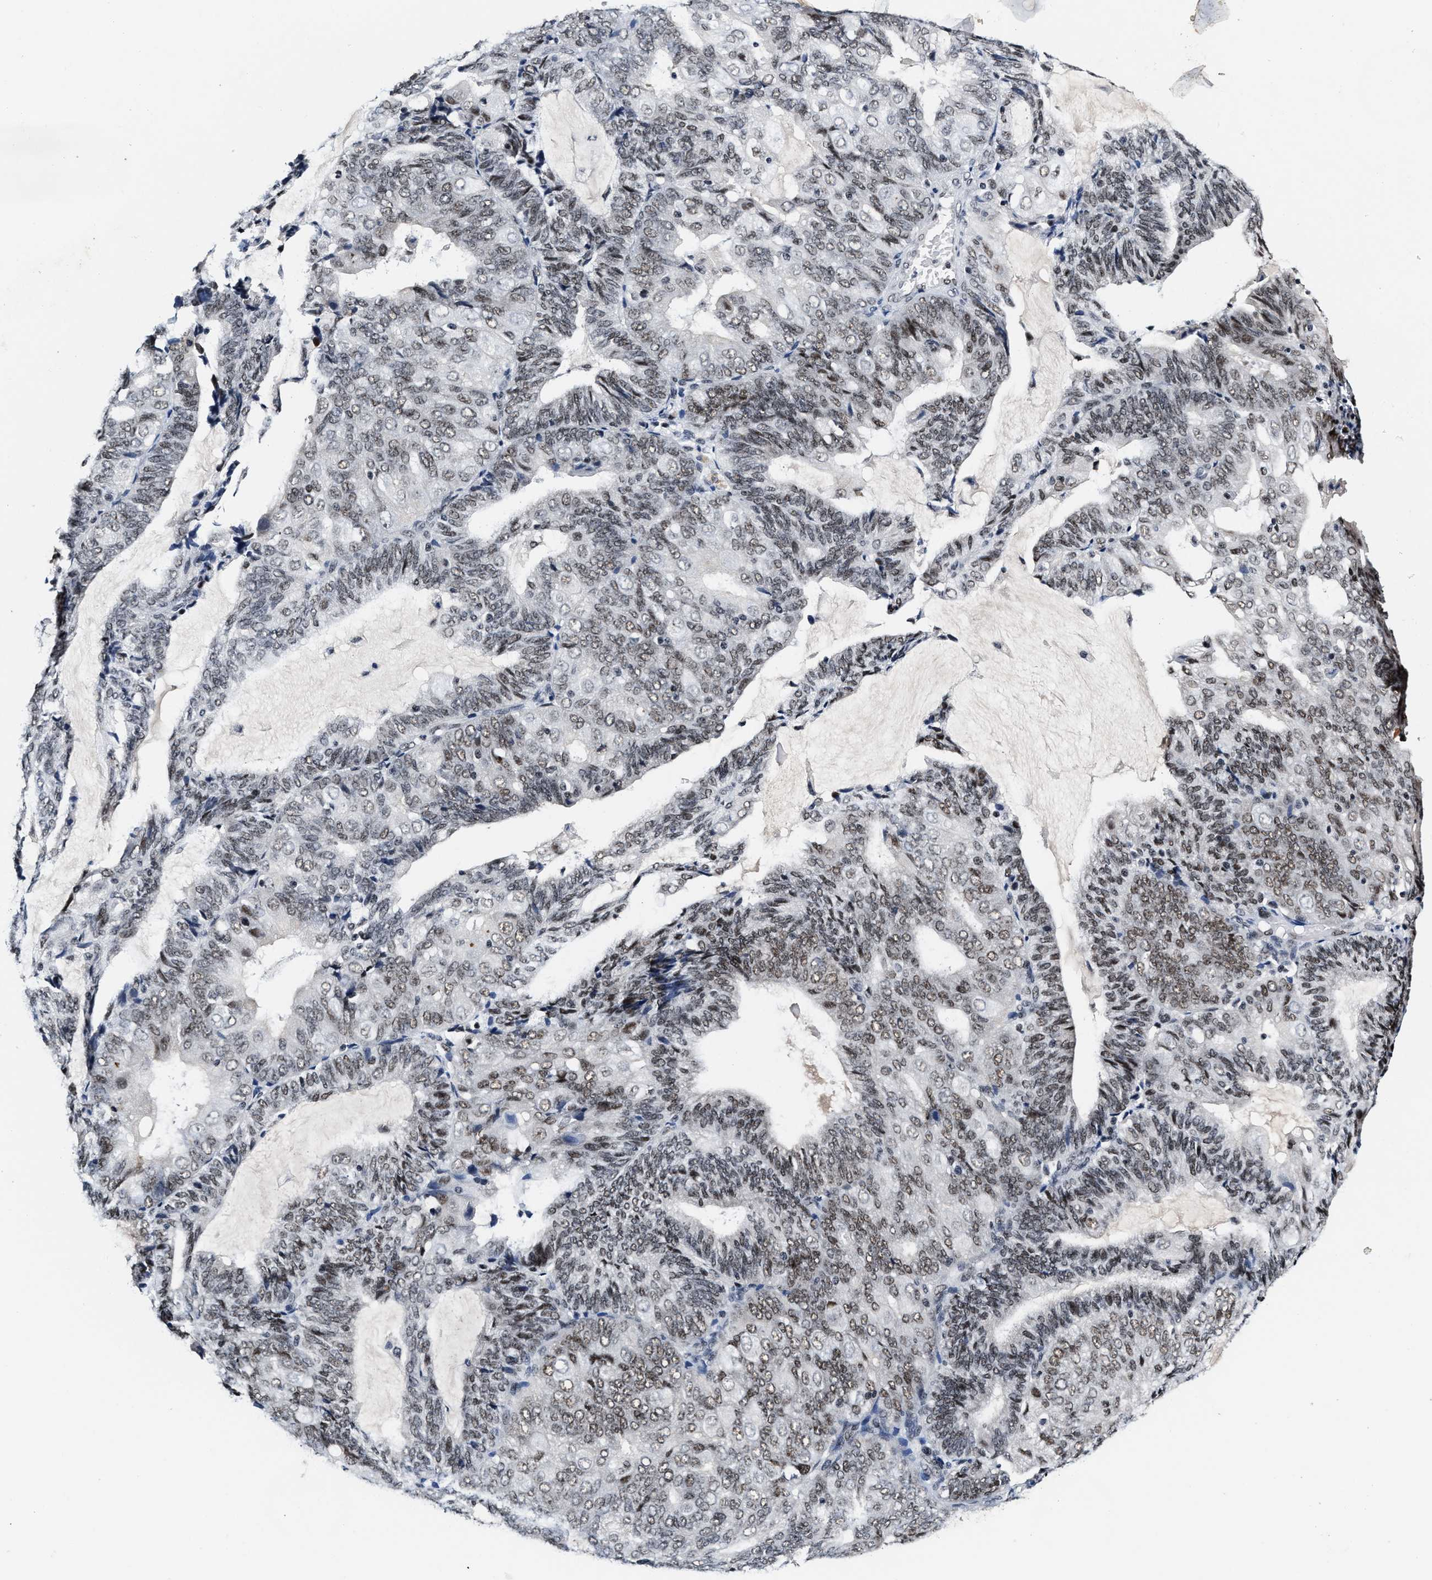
{"staining": {"intensity": "weak", "quantity": "25%-75%", "location": "nuclear"}, "tissue": "endometrial cancer", "cell_type": "Tumor cells", "image_type": "cancer", "snomed": [{"axis": "morphology", "description": "Adenocarcinoma, NOS"}, {"axis": "topography", "description": "Endometrium"}], "caption": "Immunohistochemistry (IHC) histopathology image of human endometrial adenocarcinoma stained for a protein (brown), which exhibits low levels of weak nuclear expression in approximately 25%-75% of tumor cells.", "gene": "INIP", "patient": {"sex": "female", "age": 81}}